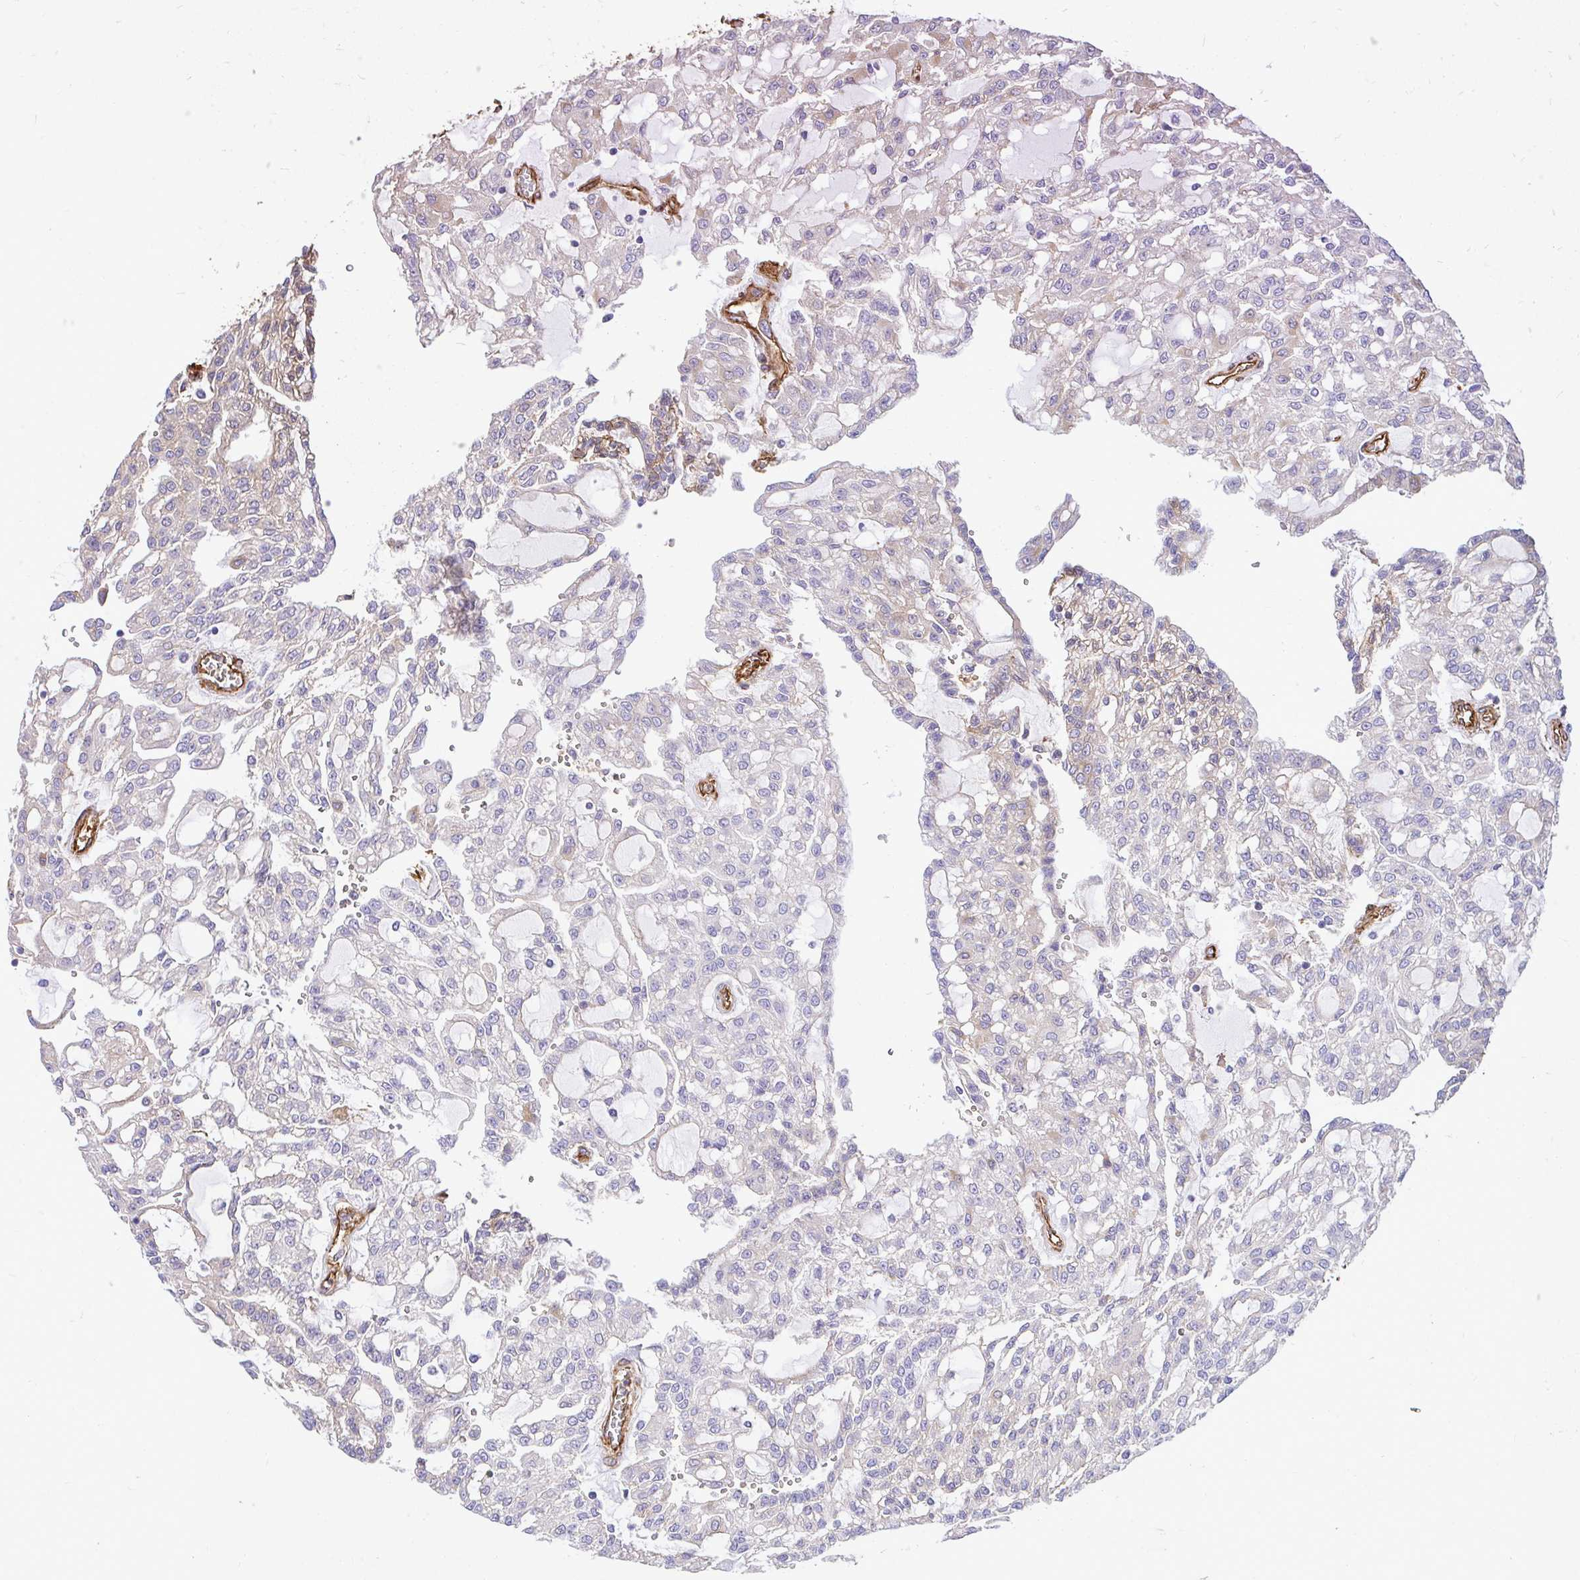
{"staining": {"intensity": "negative", "quantity": "none", "location": "none"}, "tissue": "renal cancer", "cell_type": "Tumor cells", "image_type": "cancer", "snomed": [{"axis": "morphology", "description": "Adenocarcinoma, NOS"}, {"axis": "topography", "description": "Kidney"}], "caption": "The immunohistochemistry (IHC) image has no significant expression in tumor cells of renal cancer tissue.", "gene": "PTPRK", "patient": {"sex": "male", "age": 63}}